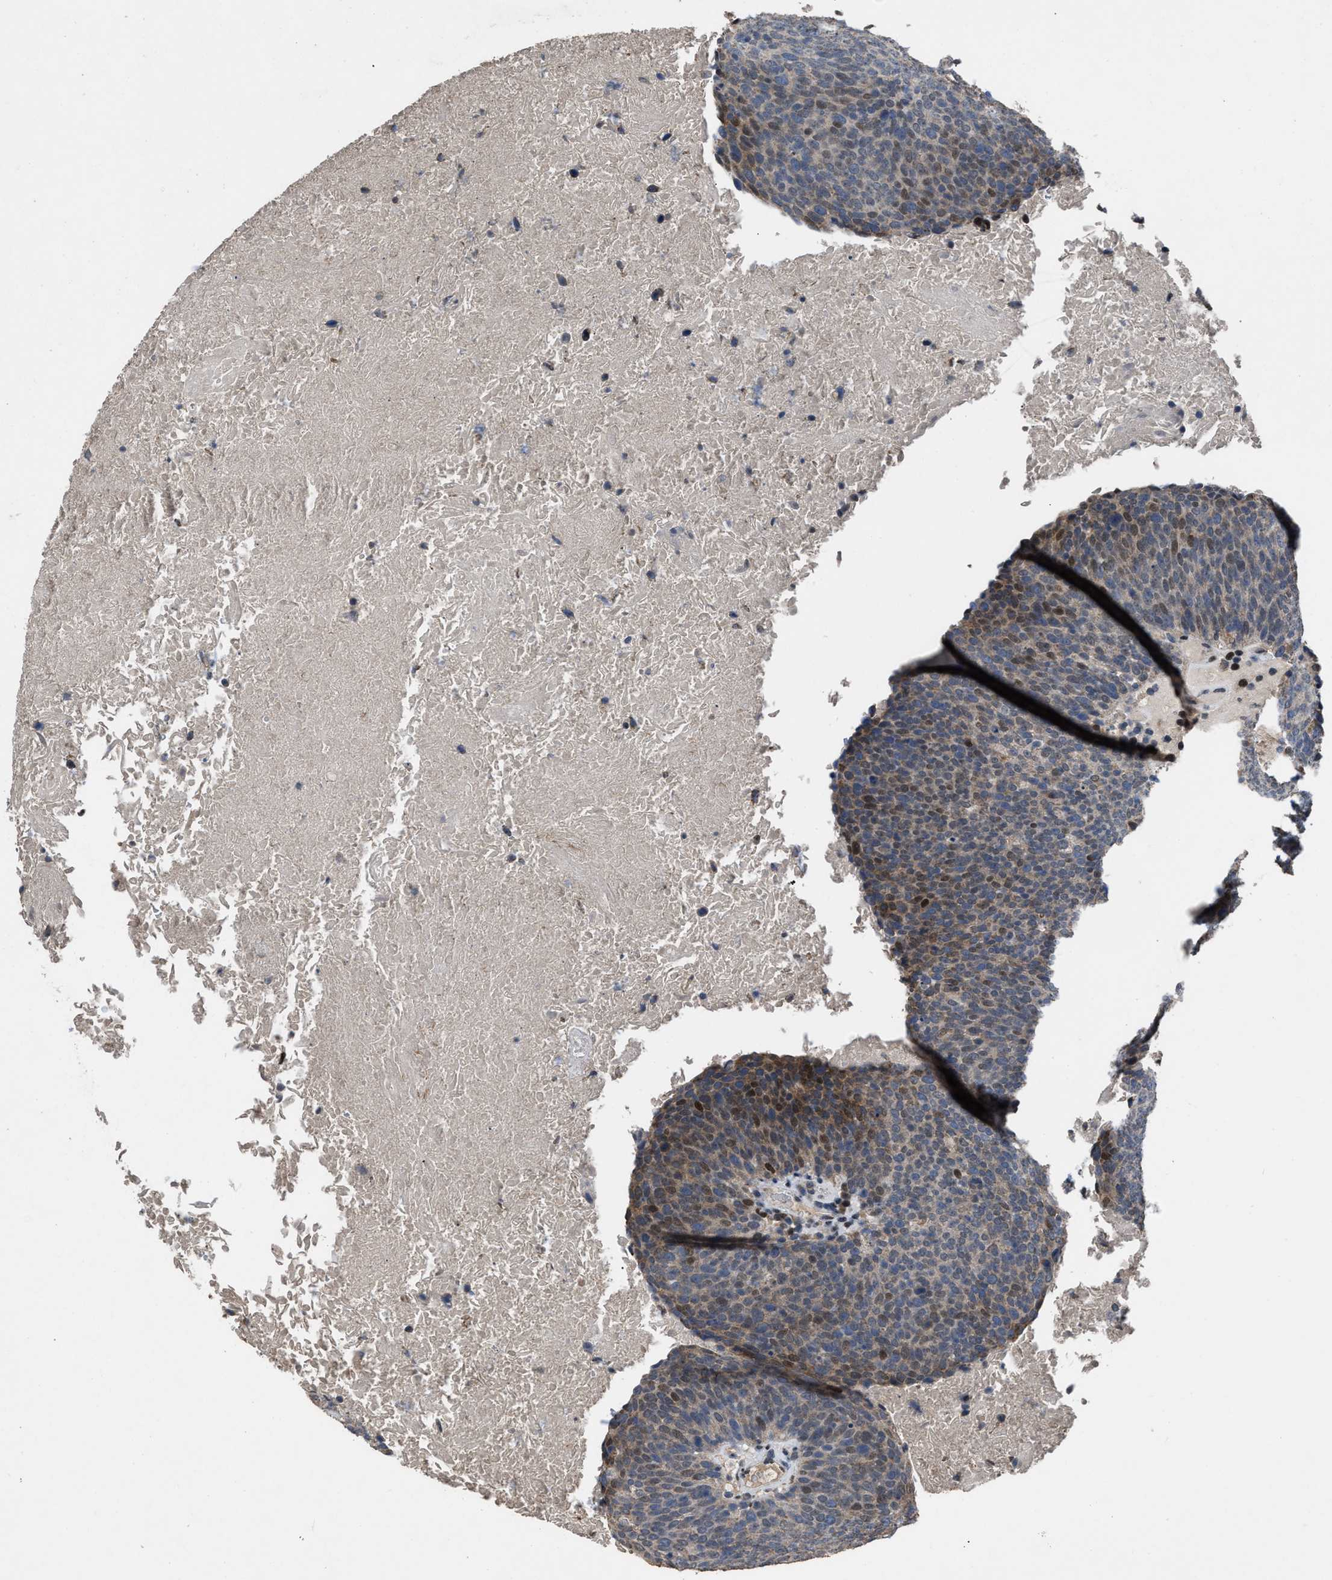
{"staining": {"intensity": "moderate", "quantity": "<25%", "location": "nuclear"}, "tissue": "head and neck cancer", "cell_type": "Tumor cells", "image_type": "cancer", "snomed": [{"axis": "morphology", "description": "Squamous cell carcinoma, NOS"}, {"axis": "morphology", "description": "Squamous cell carcinoma, metastatic, NOS"}, {"axis": "topography", "description": "Lymph node"}, {"axis": "topography", "description": "Head-Neck"}], "caption": "A low amount of moderate nuclear expression is present in approximately <25% of tumor cells in metastatic squamous cell carcinoma (head and neck) tissue. The protein is shown in brown color, while the nuclei are stained blue.", "gene": "SETDB1", "patient": {"sex": "male", "age": 62}}